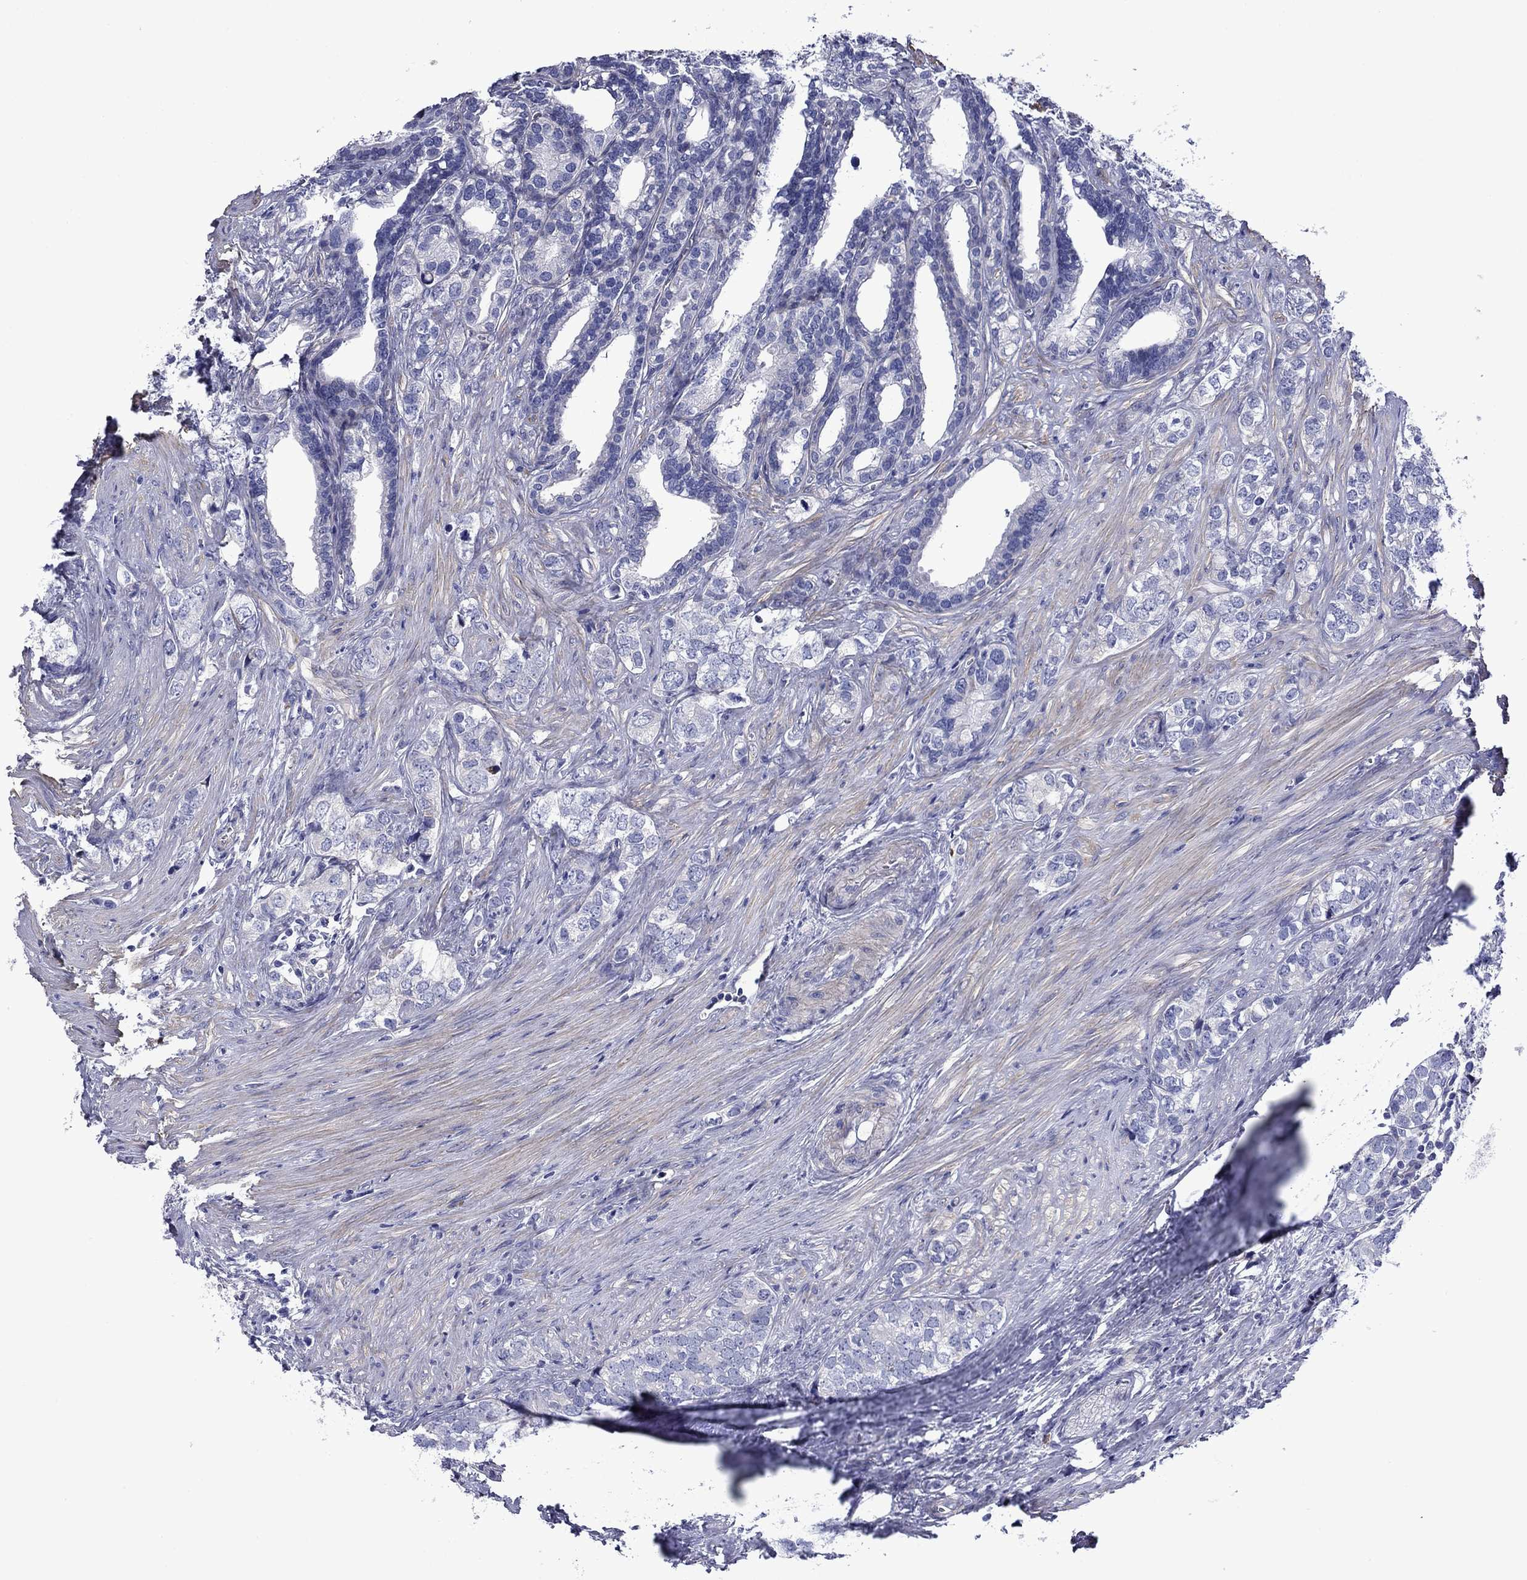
{"staining": {"intensity": "negative", "quantity": "none", "location": "none"}, "tissue": "prostate cancer", "cell_type": "Tumor cells", "image_type": "cancer", "snomed": [{"axis": "morphology", "description": "Adenocarcinoma, NOS"}, {"axis": "topography", "description": "Prostate and seminal vesicle, NOS"}], "caption": "The histopathology image demonstrates no staining of tumor cells in adenocarcinoma (prostate).", "gene": "HSPG2", "patient": {"sex": "male", "age": 63}}